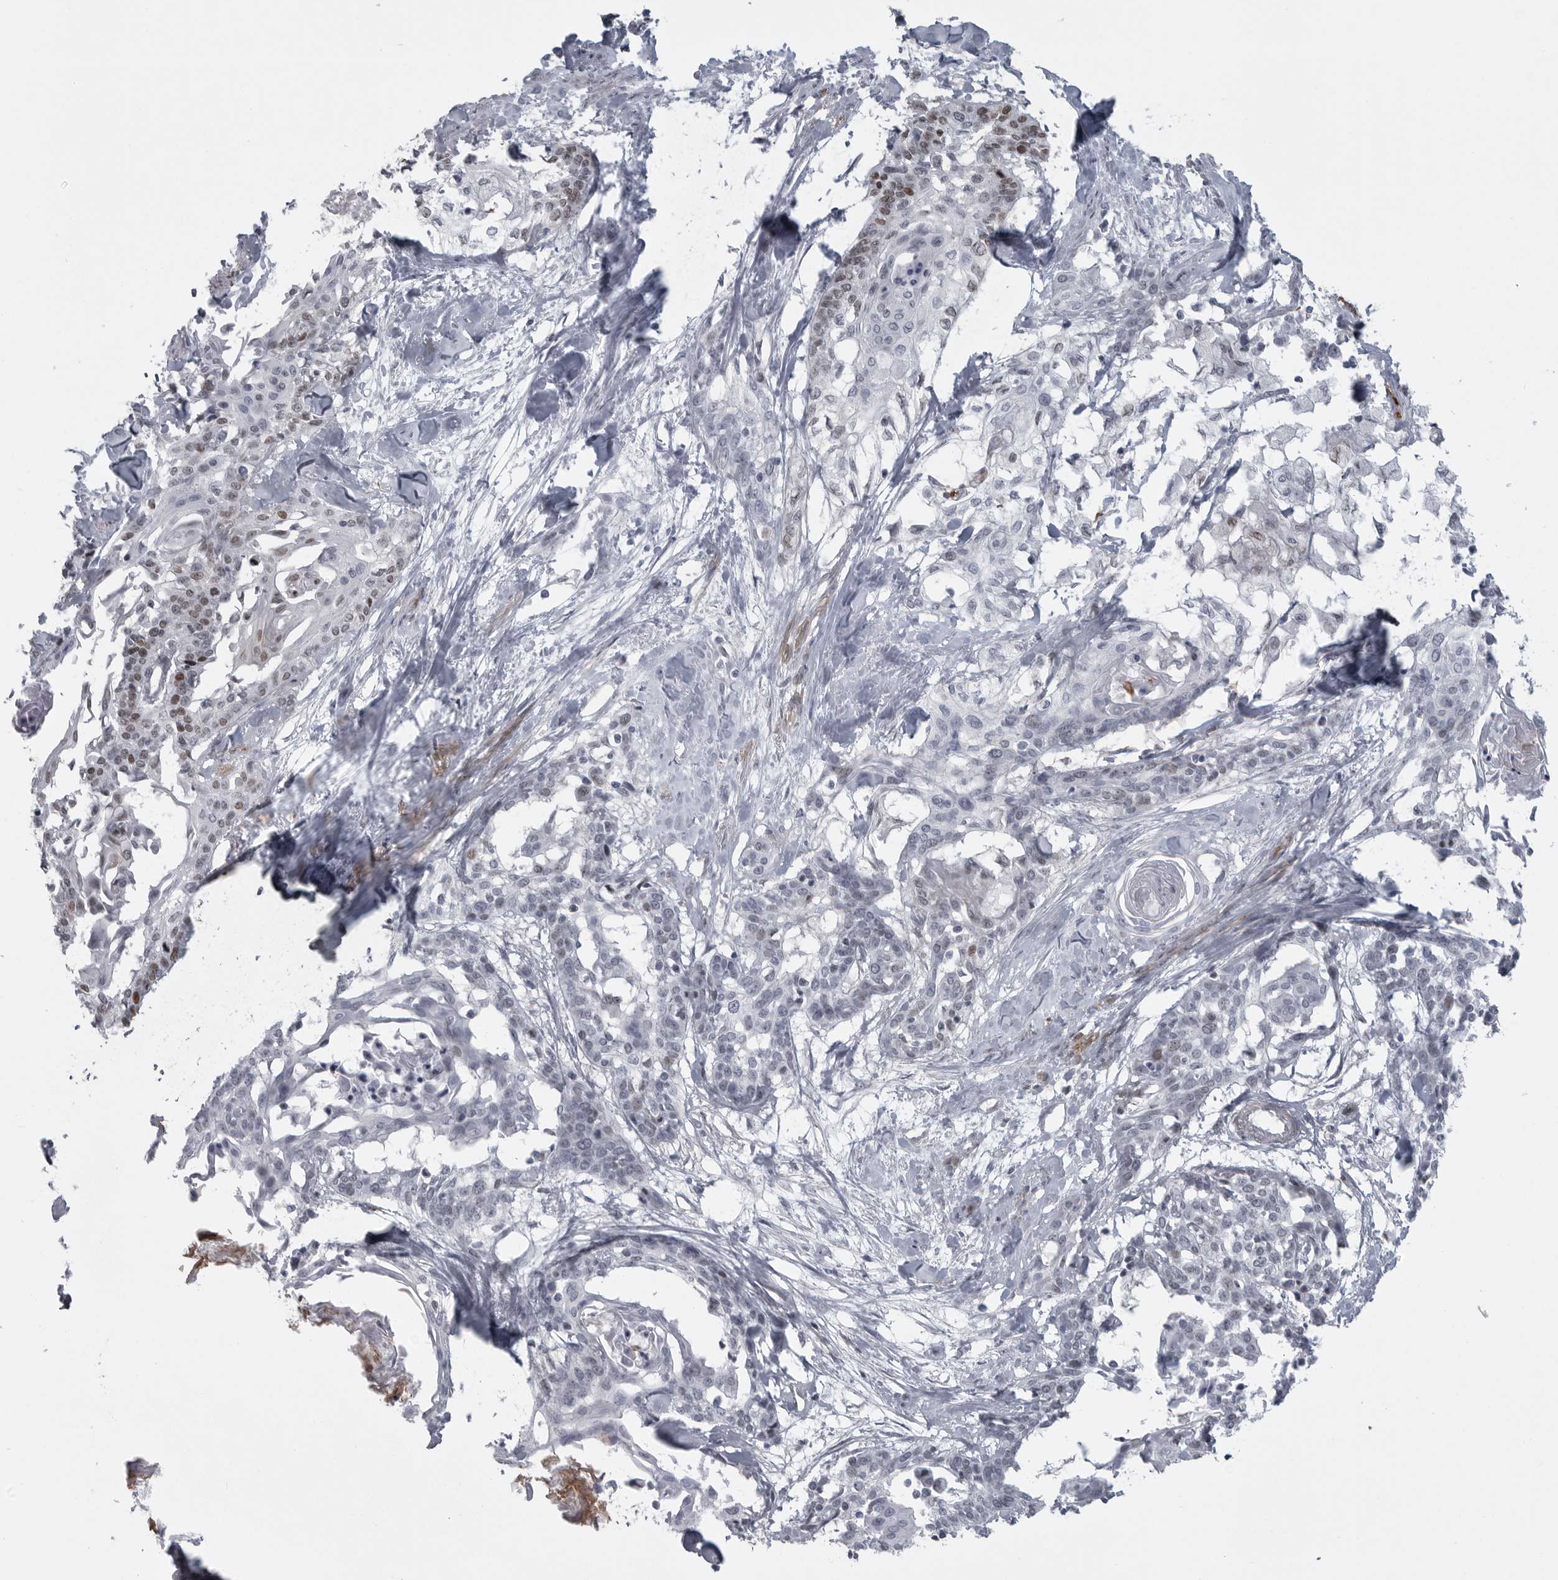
{"staining": {"intensity": "weak", "quantity": "<25%", "location": "nuclear"}, "tissue": "cervical cancer", "cell_type": "Tumor cells", "image_type": "cancer", "snomed": [{"axis": "morphology", "description": "Squamous cell carcinoma, NOS"}, {"axis": "topography", "description": "Cervix"}], "caption": "The IHC image has no significant positivity in tumor cells of squamous cell carcinoma (cervical) tissue.", "gene": "HMGN3", "patient": {"sex": "female", "age": 57}}